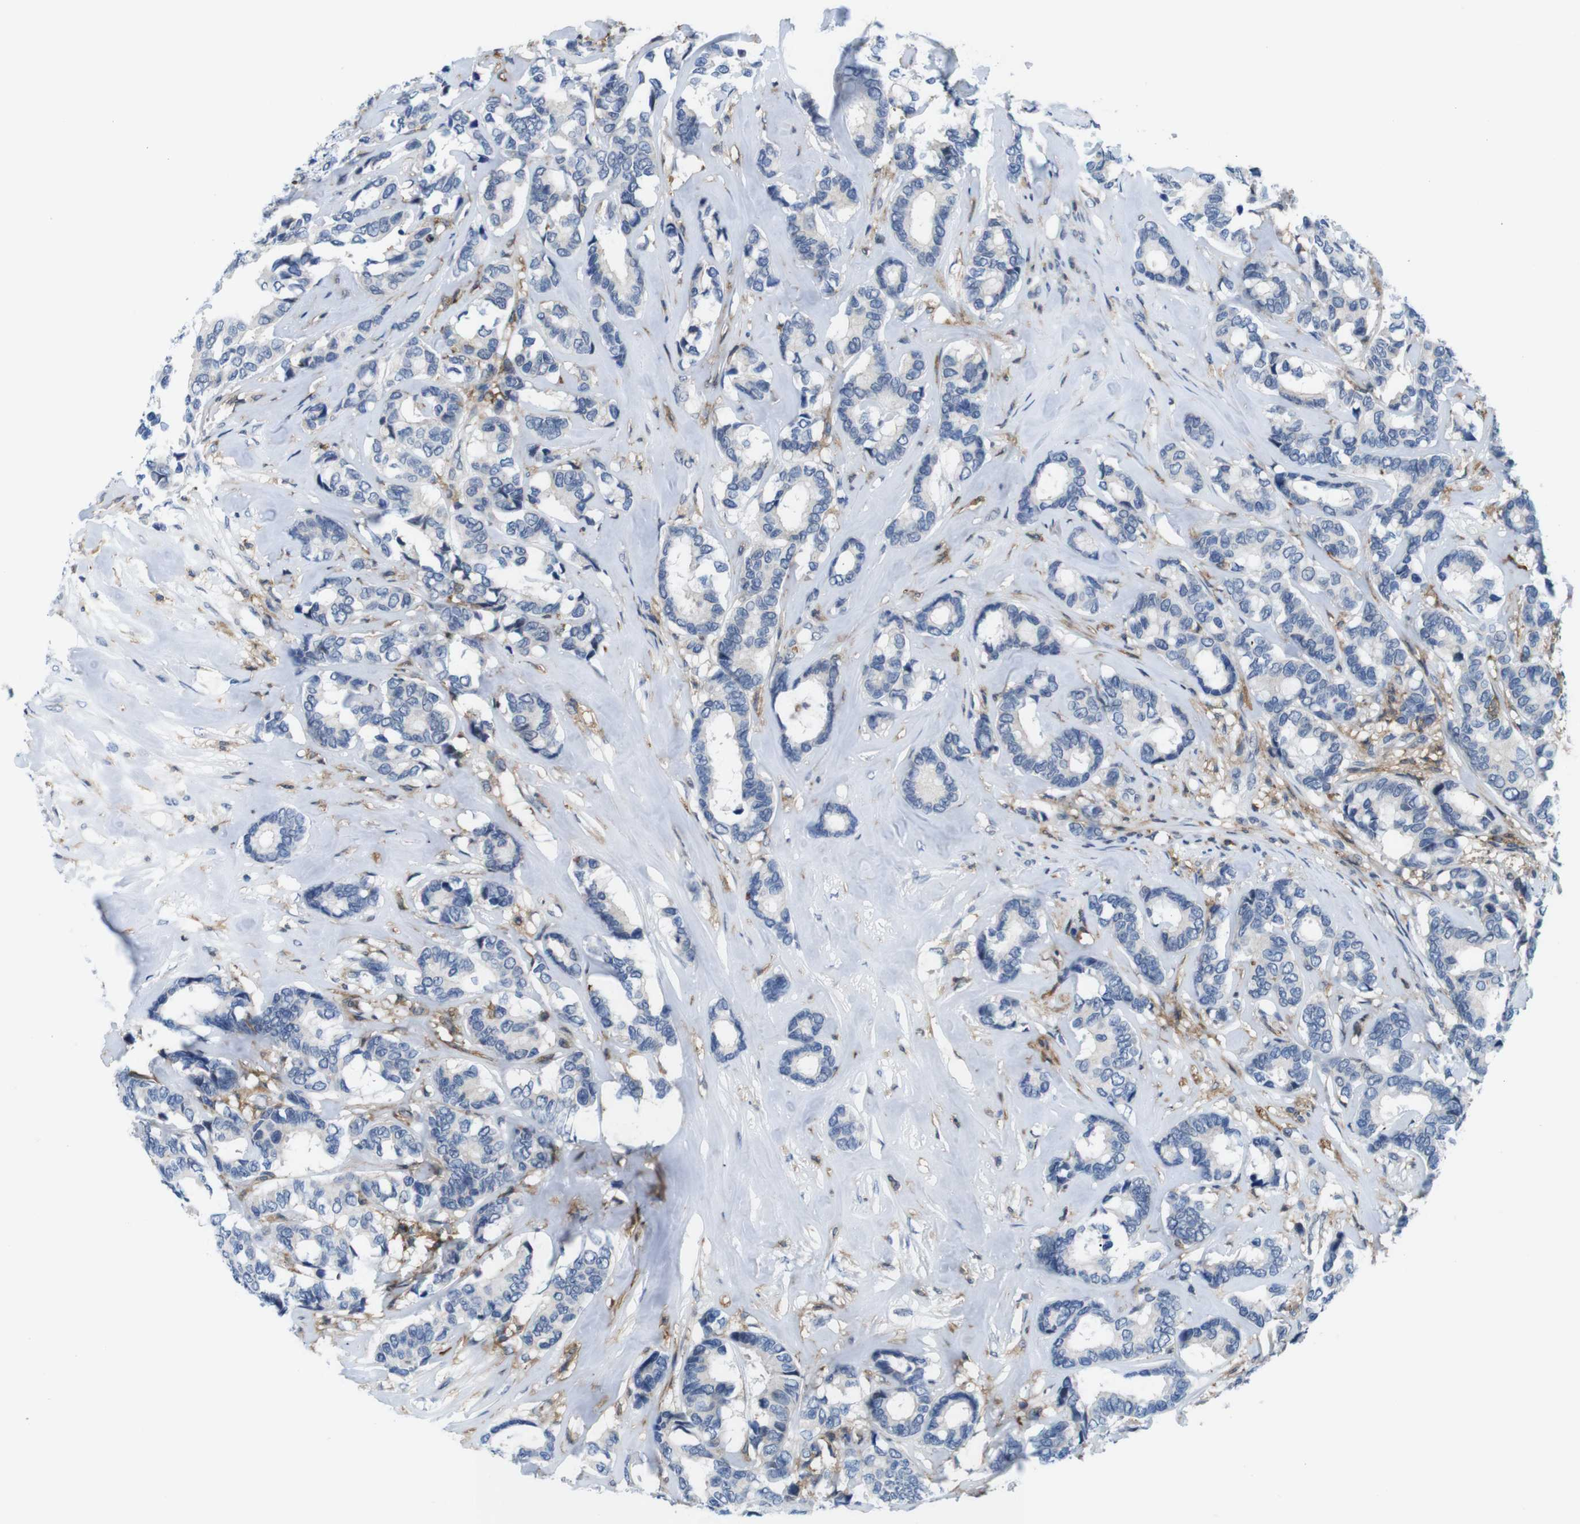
{"staining": {"intensity": "negative", "quantity": "none", "location": "none"}, "tissue": "breast cancer", "cell_type": "Tumor cells", "image_type": "cancer", "snomed": [{"axis": "morphology", "description": "Duct carcinoma"}, {"axis": "topography", "description": "Breast"}], "caption": "IHC image of neoplastic tissue: human intraductal carcinoma (breast) stained with DAB (3,3'-diaminobenzidine) displays no significant protein staining in tumor cells.", "gene": "CD300C", "patient": {"sex": "female", "age": 87}}